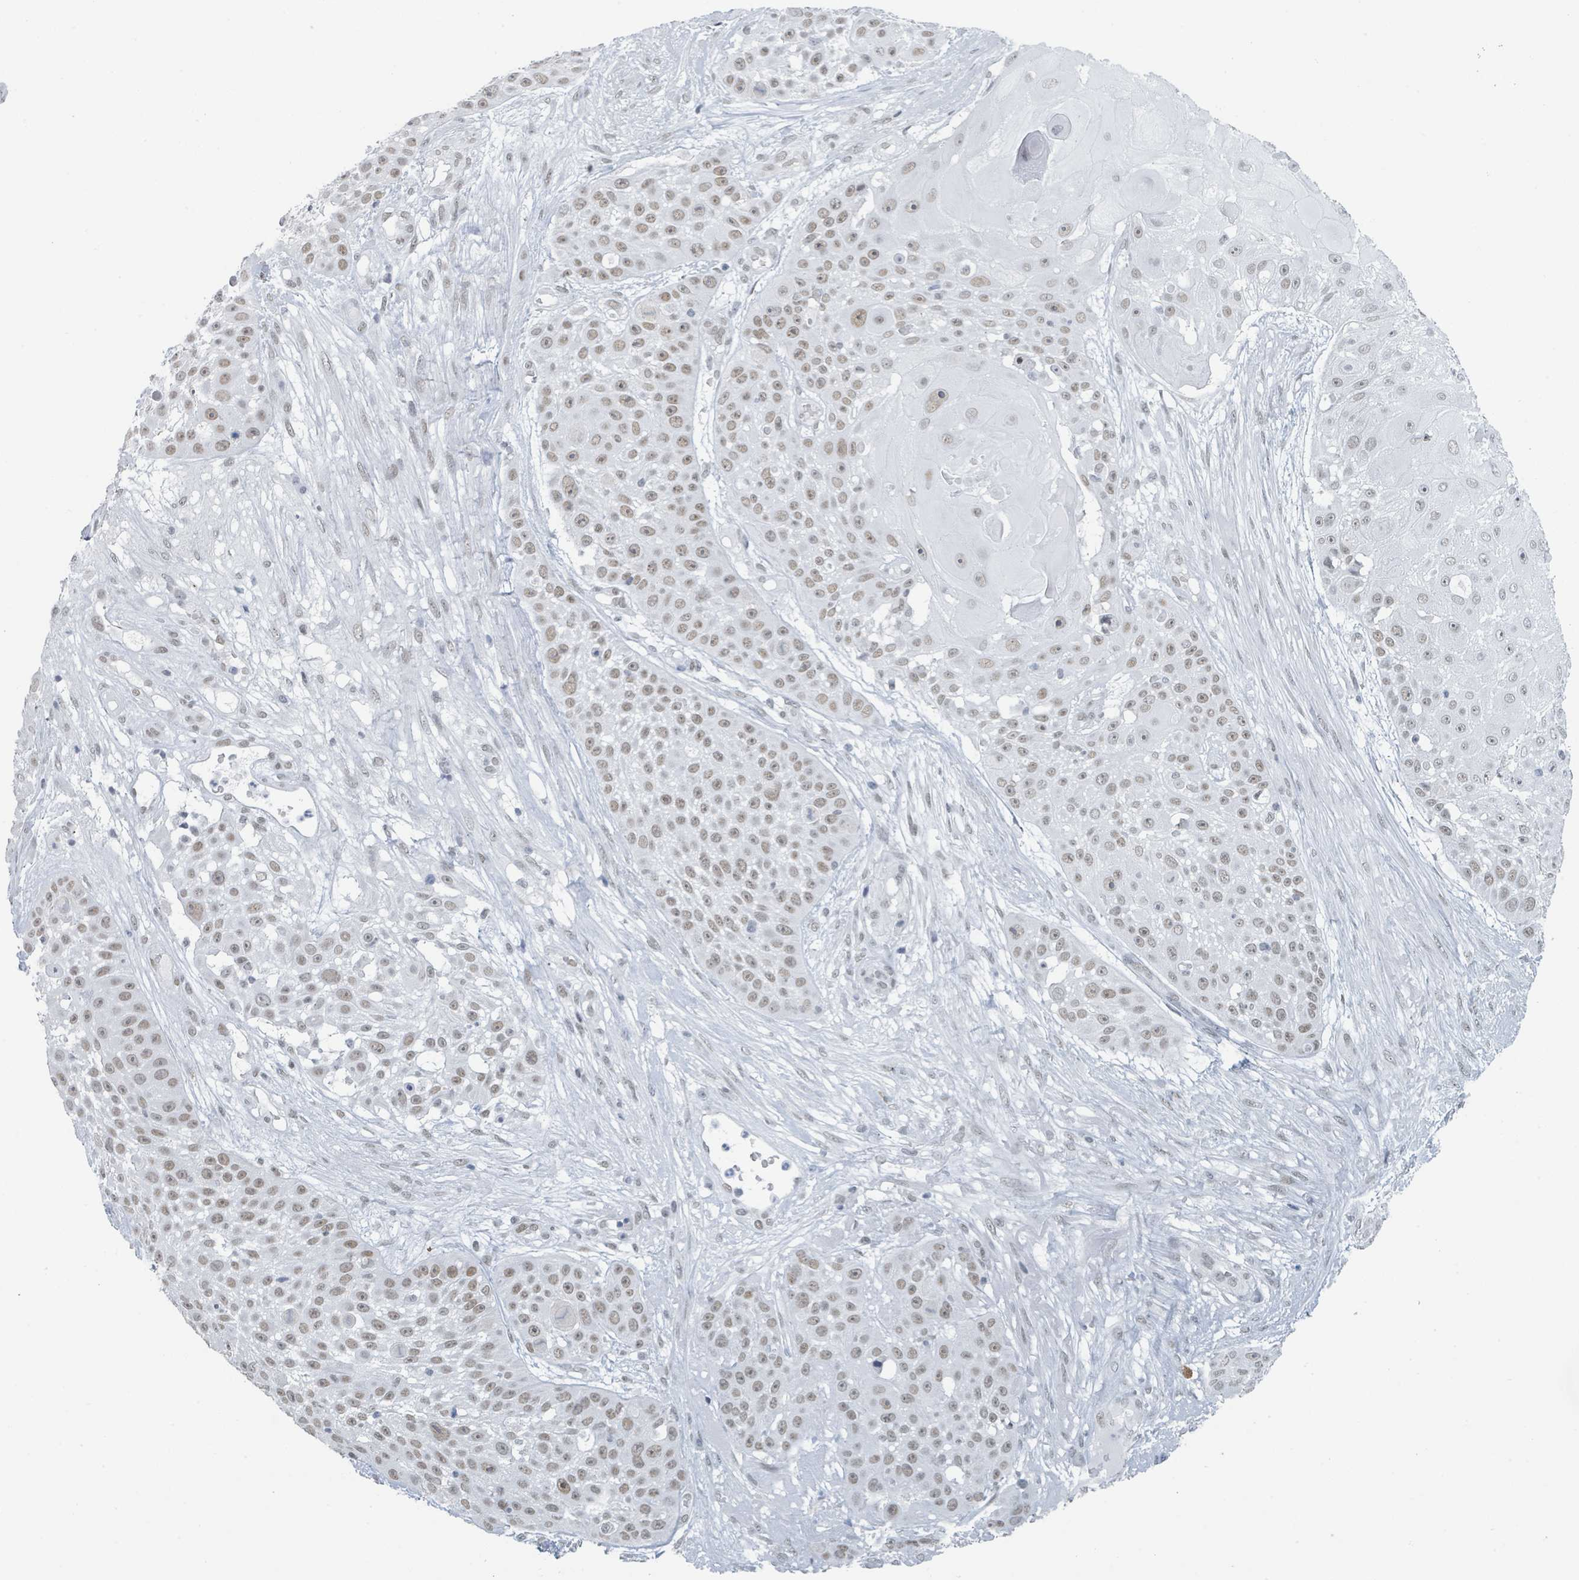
{"staining": {"intensity": "moderate", "quantity": ">75%", "location": "nuclear"}, "tissue": "skin cancer", "cell_type": "Tumor cells", "image_type": "cancer", "snomed": [{"axis": "morphology", "description": "Squamous cell carcinoma, NOS"}, {"axis": "topography", "description": "Skin"}], "caption": "Brown immunohistochemical staining in skin cancer exhibits moderate nuclear positivity in about >75% of tumor cells.", "gene": "EHMT2", "patient": {"sex": "female", "age": 86}}